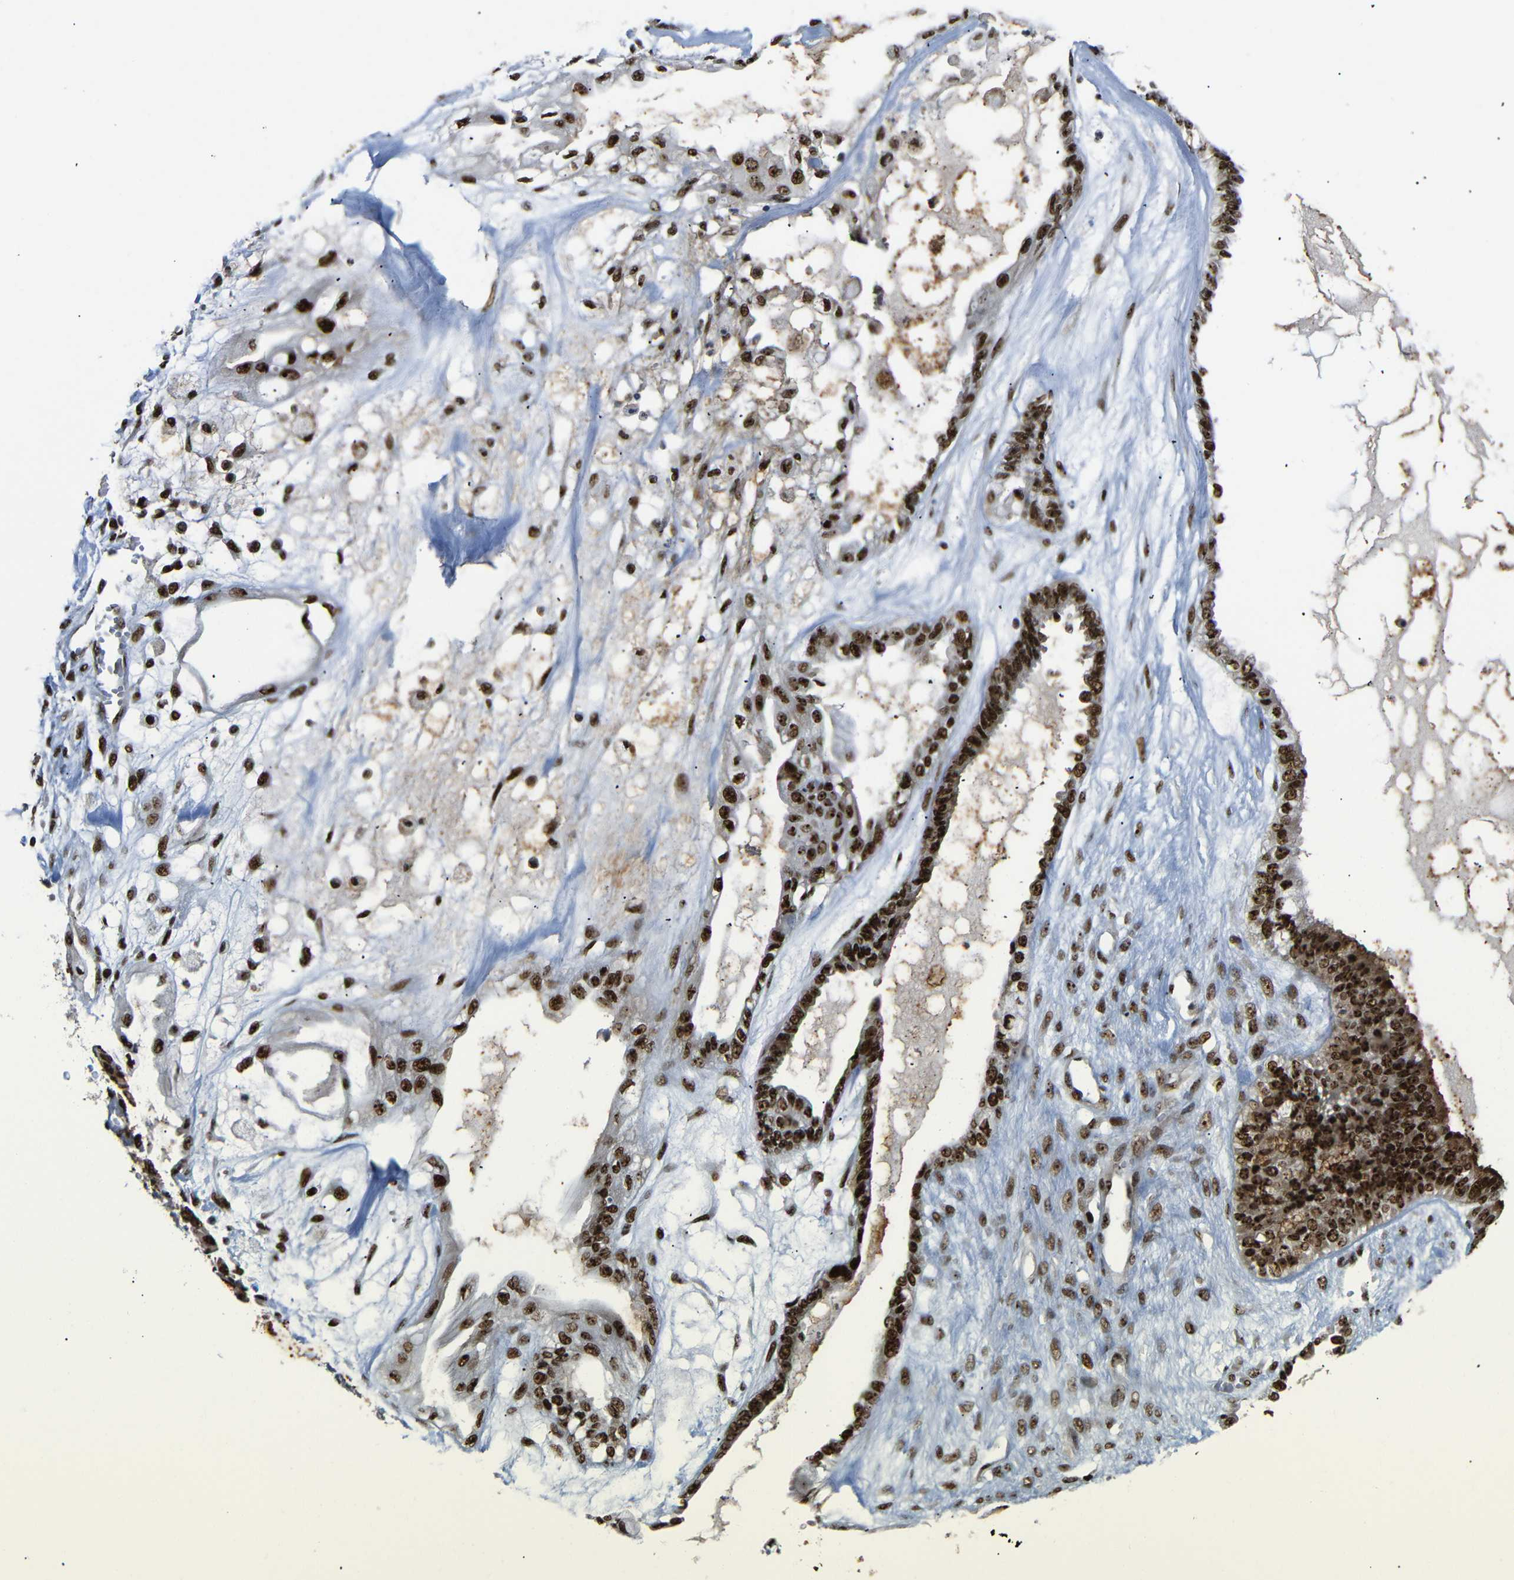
{"staining": {"intensity": "strong", "quantity": ">75%", "location": "nuclear"}, "tissue": "ovarian cancer", "cell_type": "Tumor cells", "image_type": "cancer", "snomed": [{"axis": "morphology", "description": "Carcinoma, NOS"}, {"axis": "morphology", "description": "Carcinoma, endometroid"}, {"axis": "topography", "description": "Ovary"}], "caption": "Immunohistochemistry (IHC) (DAB) staining of carcinoma (ovarian) shows strong nuclear protein staining in about >75% of tumor cells.", "gene": "SETDB2", "patient": {"sex": "female", "age": 50}}